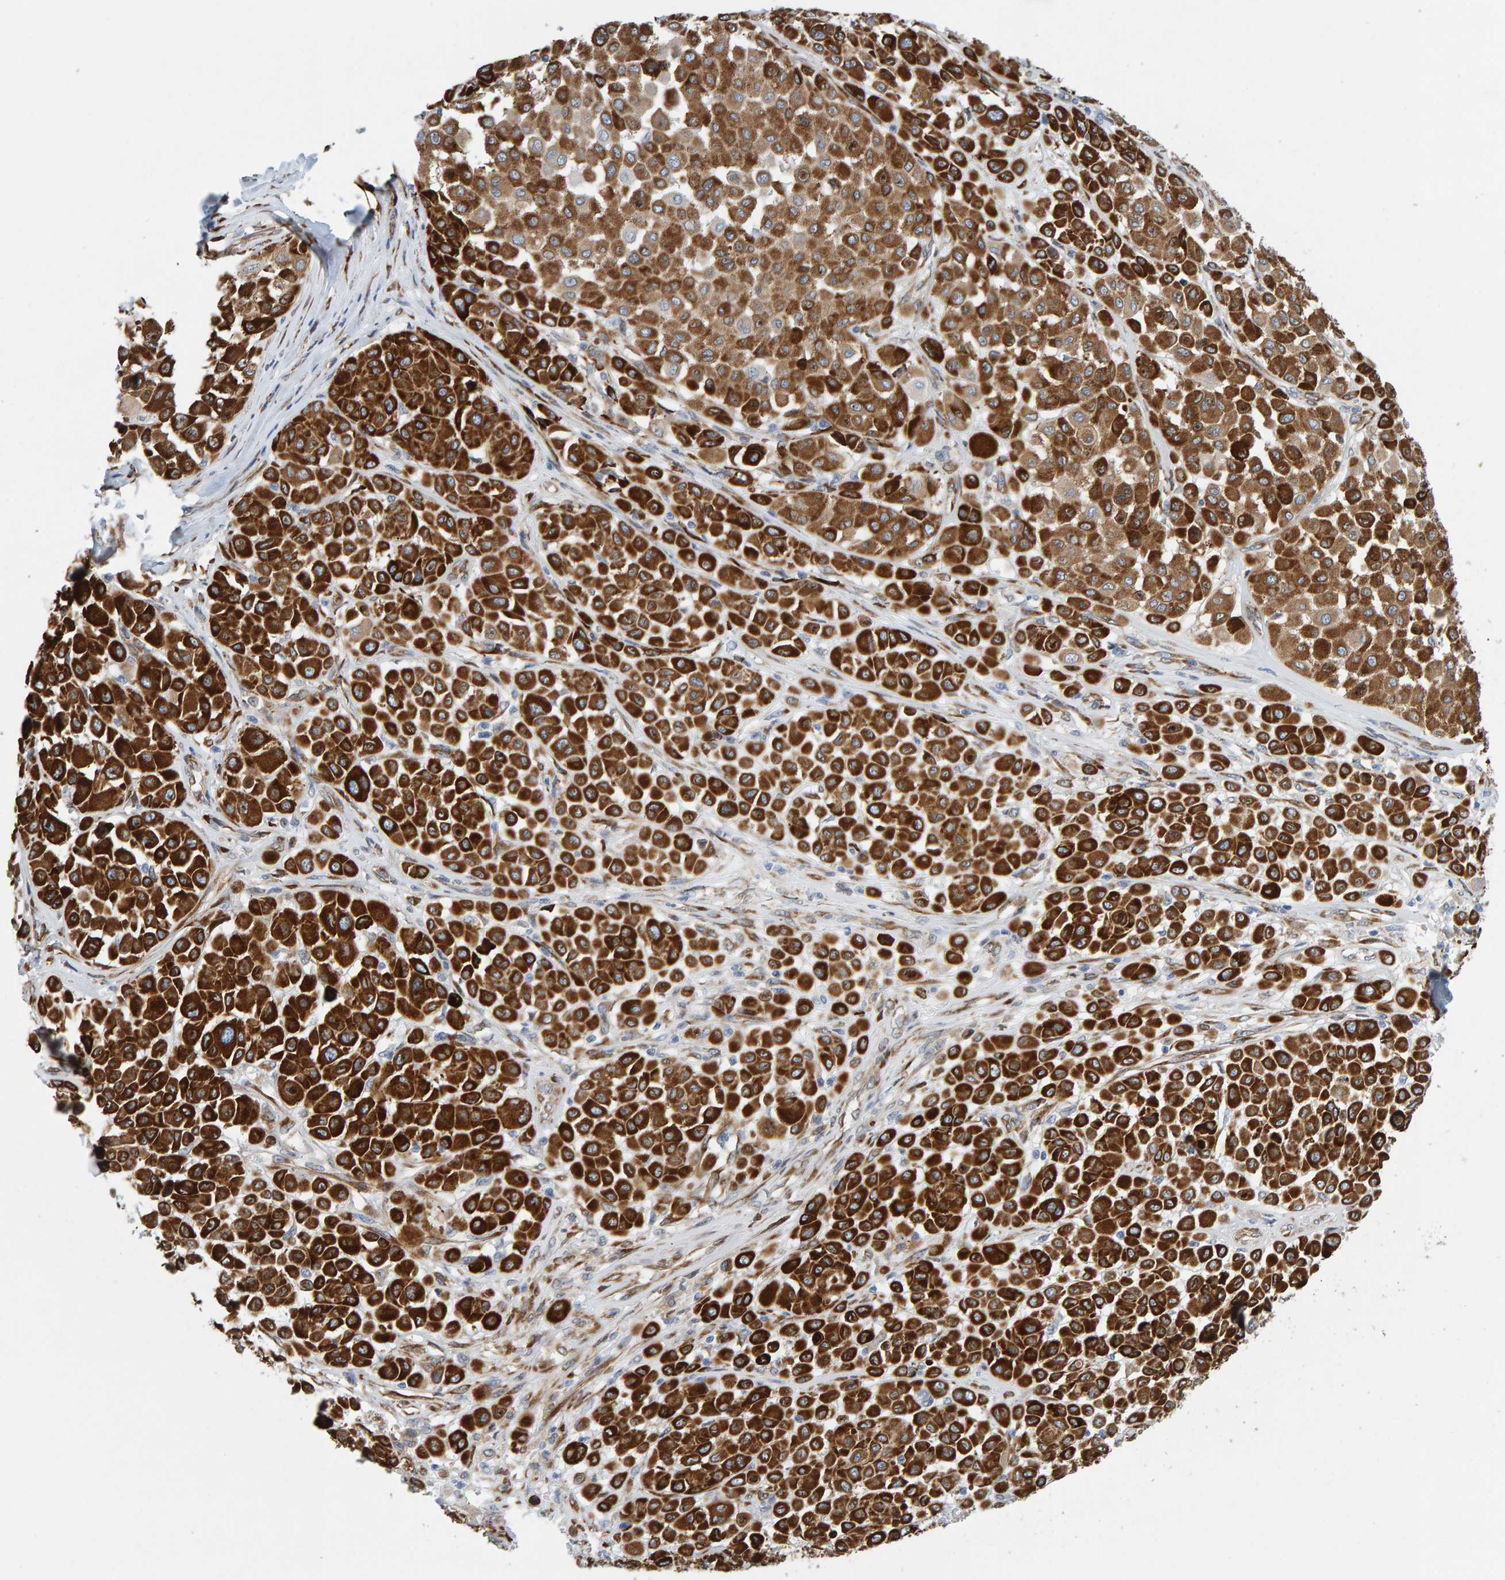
{"staining": {"intensity": "strong", "quantity": ">75%", "location": "cytoplasmic/membranous"}, "tissue": "melanoma", "cell_type": "Tumor cells", "image_type": "cancer", "snomed": [{"axis": "morphology", "description": "Malignant melanoma, Metastatic site"}, {"axis": "topography", "description": "Soft tissue"}], "caption": "IHC image of human melanoma stained for a protein (brown), which displays high levels of strong cytoplasmic/membranous staining in about >75% of tumor cells.", "gene": "MMP16", "patient": {"sex": "male", "age": 41}}